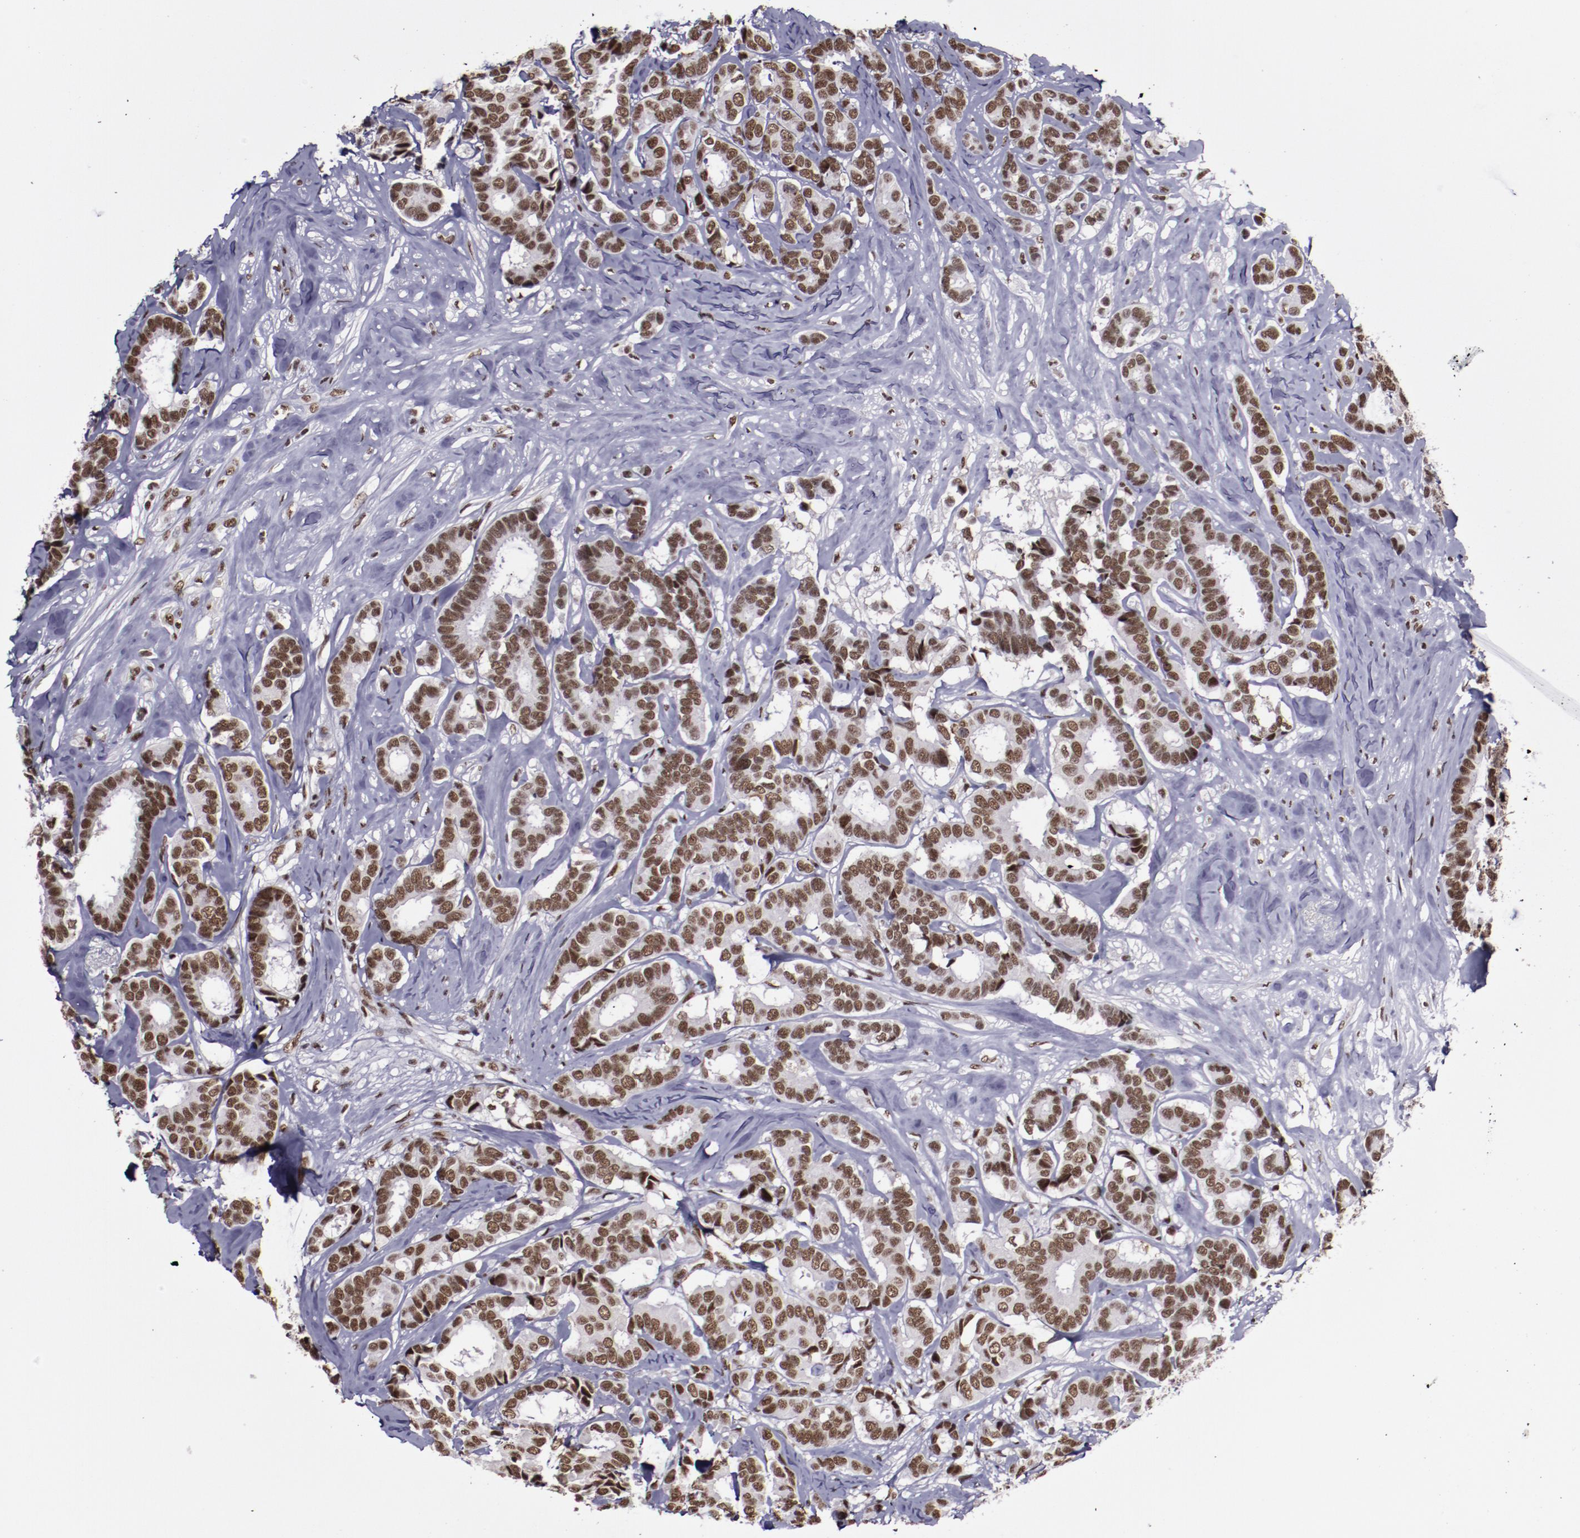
{"staining": {"intensity": "moderate", "quantity": ">75%", "location": "nuclear"}, "tissue": "breast cancer", "cell_type": "Tumor cells", "image_type": "cancer", "snomed": [{"axis": "morphology", "description": "Duct carcinoma"}, {"axis": "topography", "description": "Breast"}], "caption": "Invasive ductal carcinoma (breast) stained with IHC displays moderate nuclear positivity in approximately >75% of tumor cells. The protein is stained brown, and the nuclei are stained in blue (DAB IHC with brightfield microscopy, high magnification).", "gene": "ERH", "patient": {"sex": "female", "age": 87}}